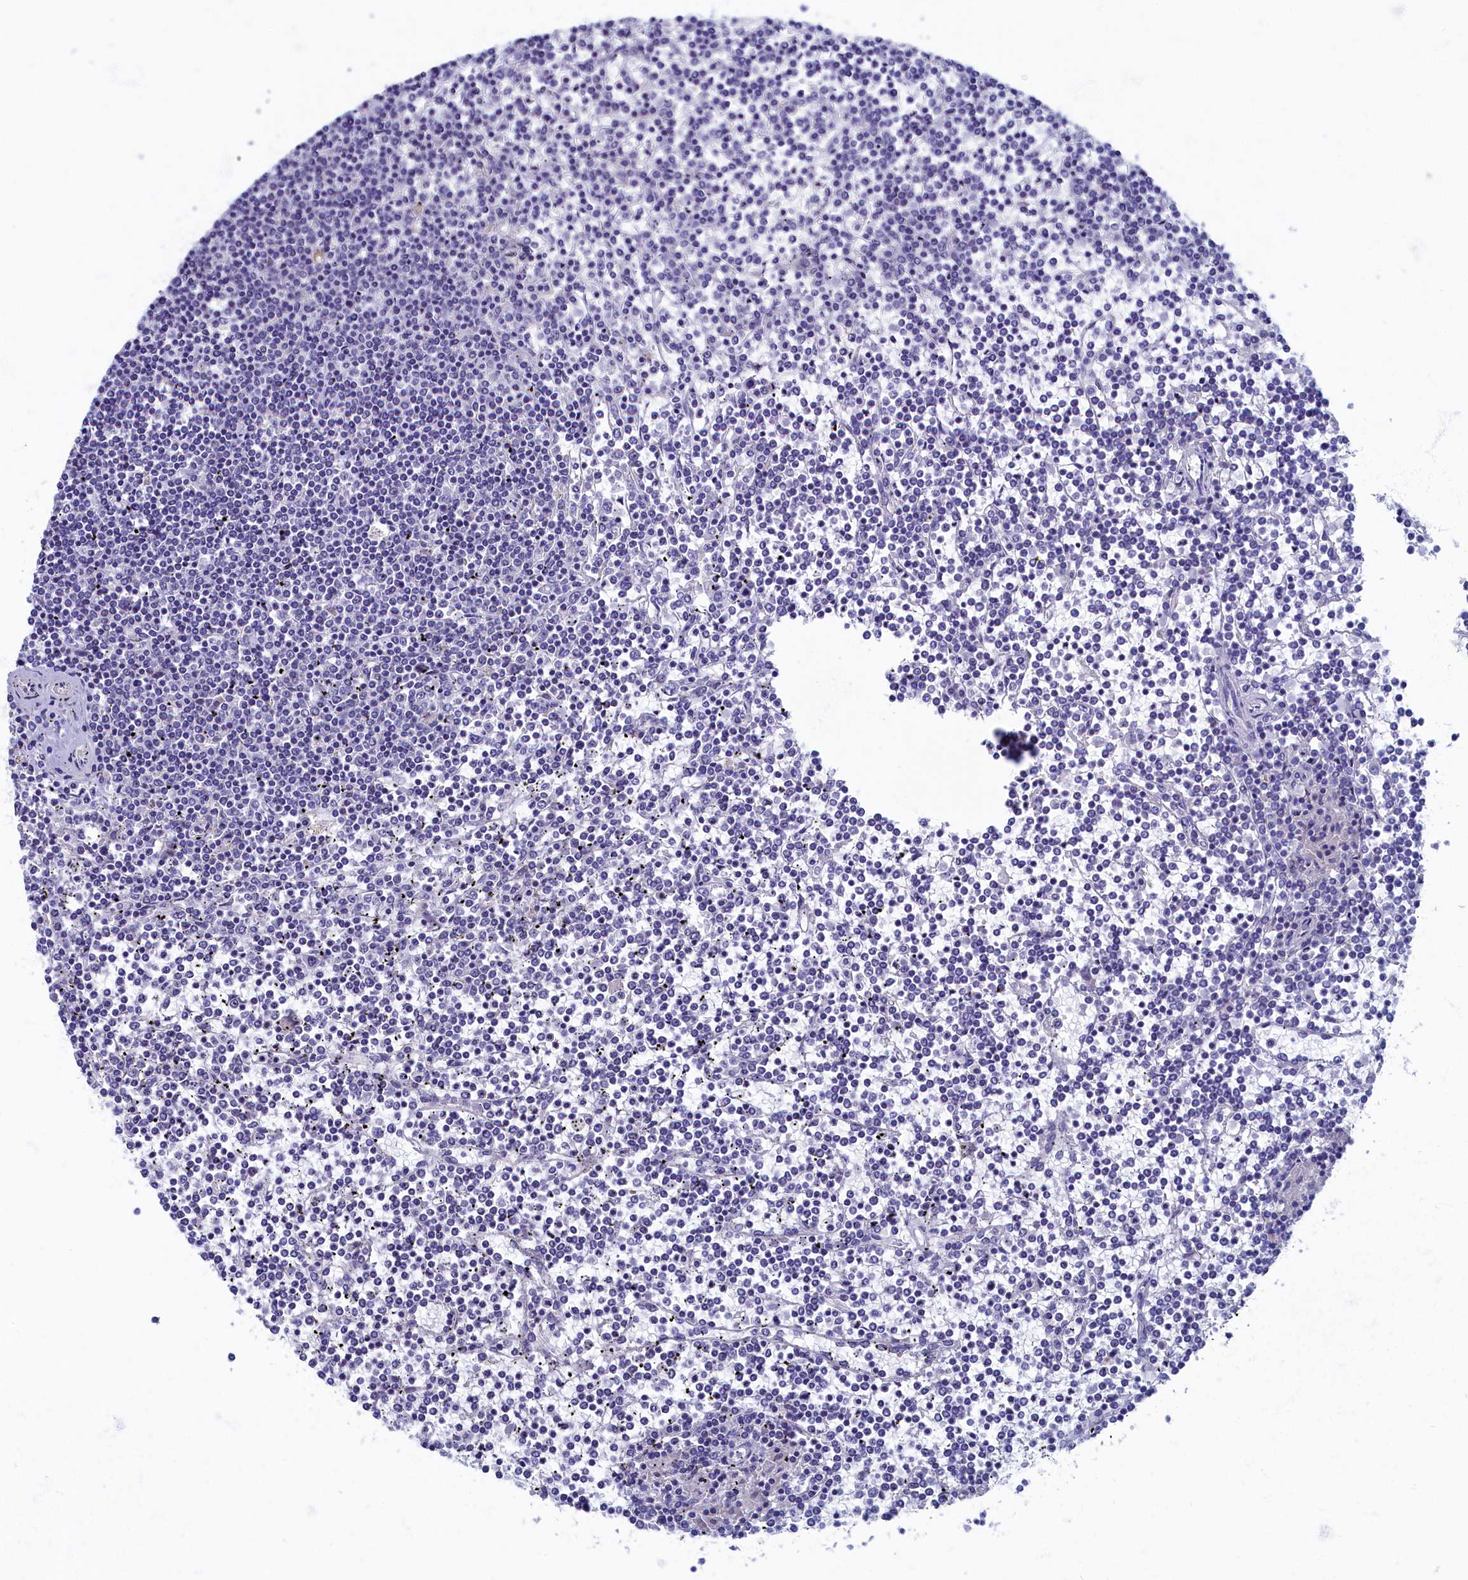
{"staining": {"intensity": "negative", "quantity": "none", "location": "none"}, "tissue": "lymphoma", "cell_type": "Tumor cells", "image_type": "cancer", "snomed": [{"axis": "morphology", "description": "Malignant lymphoma, non-Hodgkin's type, Low grade"}, {"axis": "topography", "description": "Spleen"}], "caption": "Protein analysis of low-grade malignant lymphoma, non-Hodgkin's type reveals no significant positivity in tumor cells.", "gene": "OCIAD2", "patient": {"sex": "female", "age": 19}}